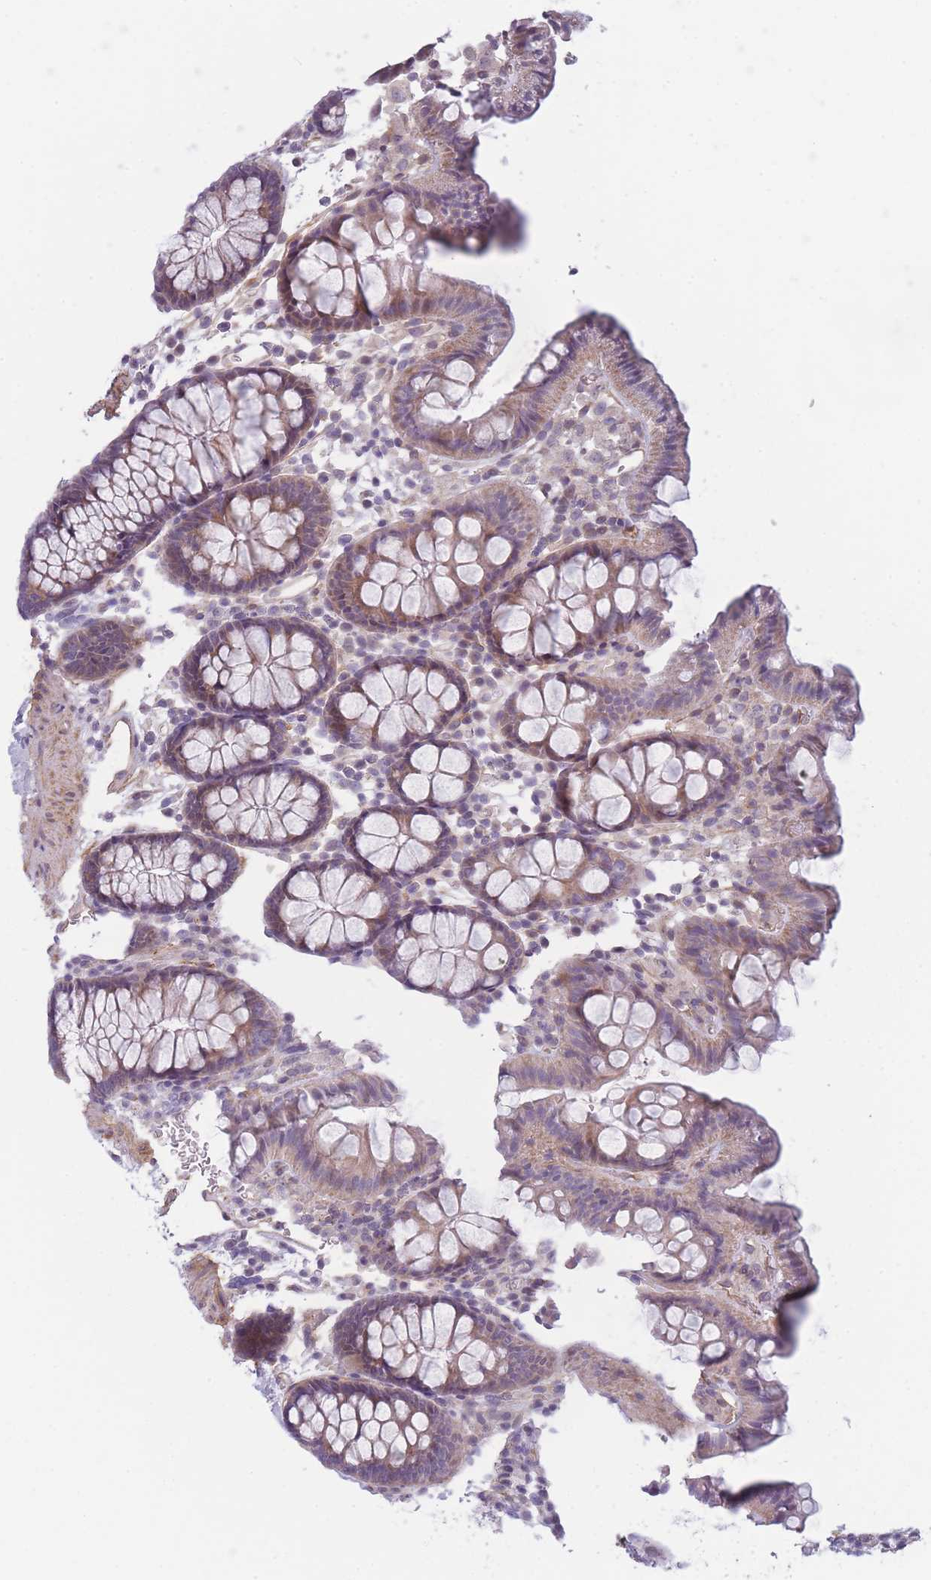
{"staining": {"intensity": "moderate", "quantity": ">75%", "location": "cytoplasmic/membranous"}, "tissue": "colon", "cell_type": "Endothelial cells", "image_type": "normal", "snomed": [{"axis": "morphology", "description": "Normal tissue, NOS"}, {"axis": "topography", "description": "Colon"}], "caption": "Protein expression analysis of normal colon shows moderate cytoplasmic/membranous positivity in approximately >75% of endothelial cells.", "gene": "SLC7A6", "patient": {"sex": "male", "age": 75}}